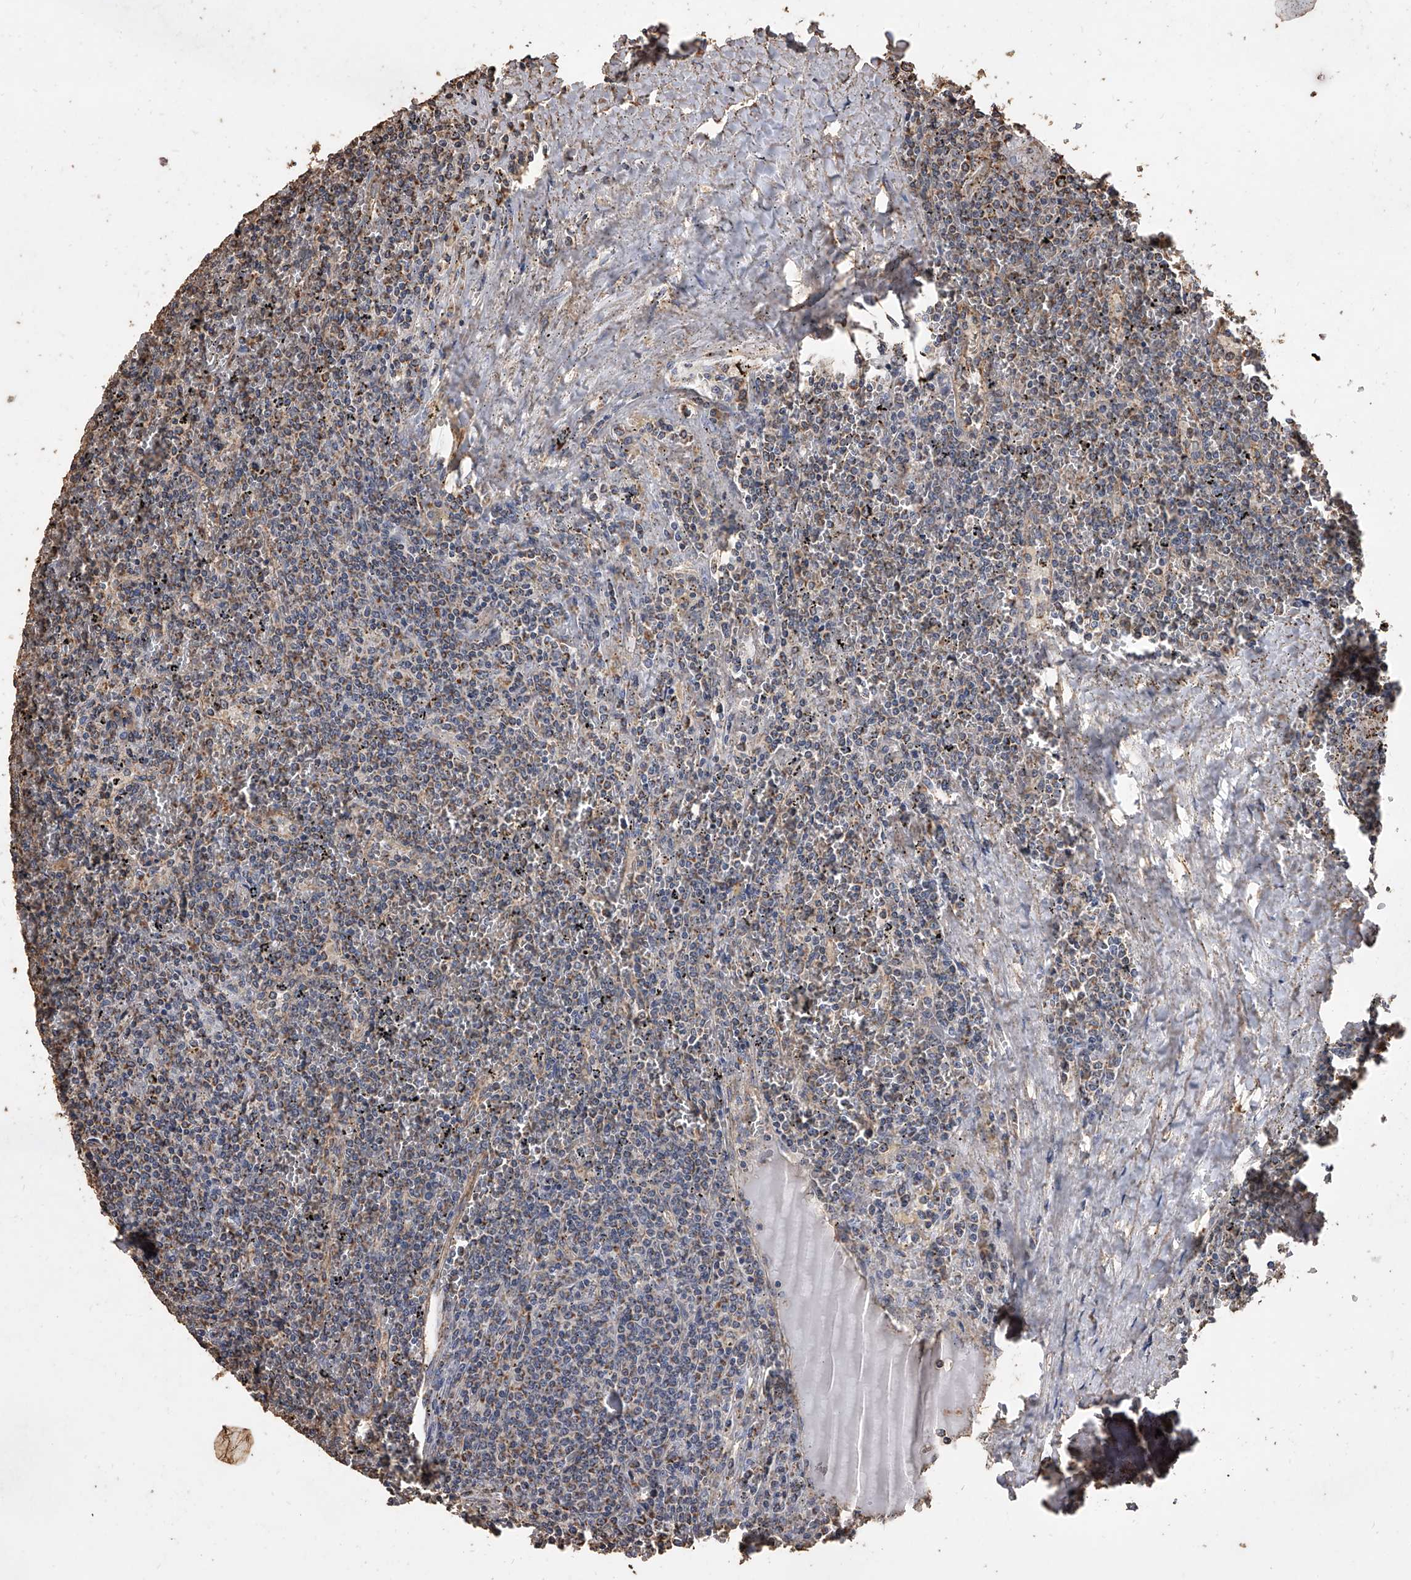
{"staining": {"intensity": "moderate", "quantity": "25%-75%", "location": "cytoplasmic/membranous"}, "tissue": "lymphoma", "cell_type": "Tumor cells", "image_type": "cancer", "snomed": [{"axis": "morphology", "description": "Malignant lymphoma, non-Hodgkin's type, Low grade"}, {"axis": "topography", "description": "Spleen"}], "caption": "A micrograph of low-grade malignant lymphoma, non-Hodgkin's type stained for a protein exhibits moderate cytoplasmic/membranous brown staining in tumor cells.", "gene": "MRPL28", "patient": {"sex": "female", "age": 19}}